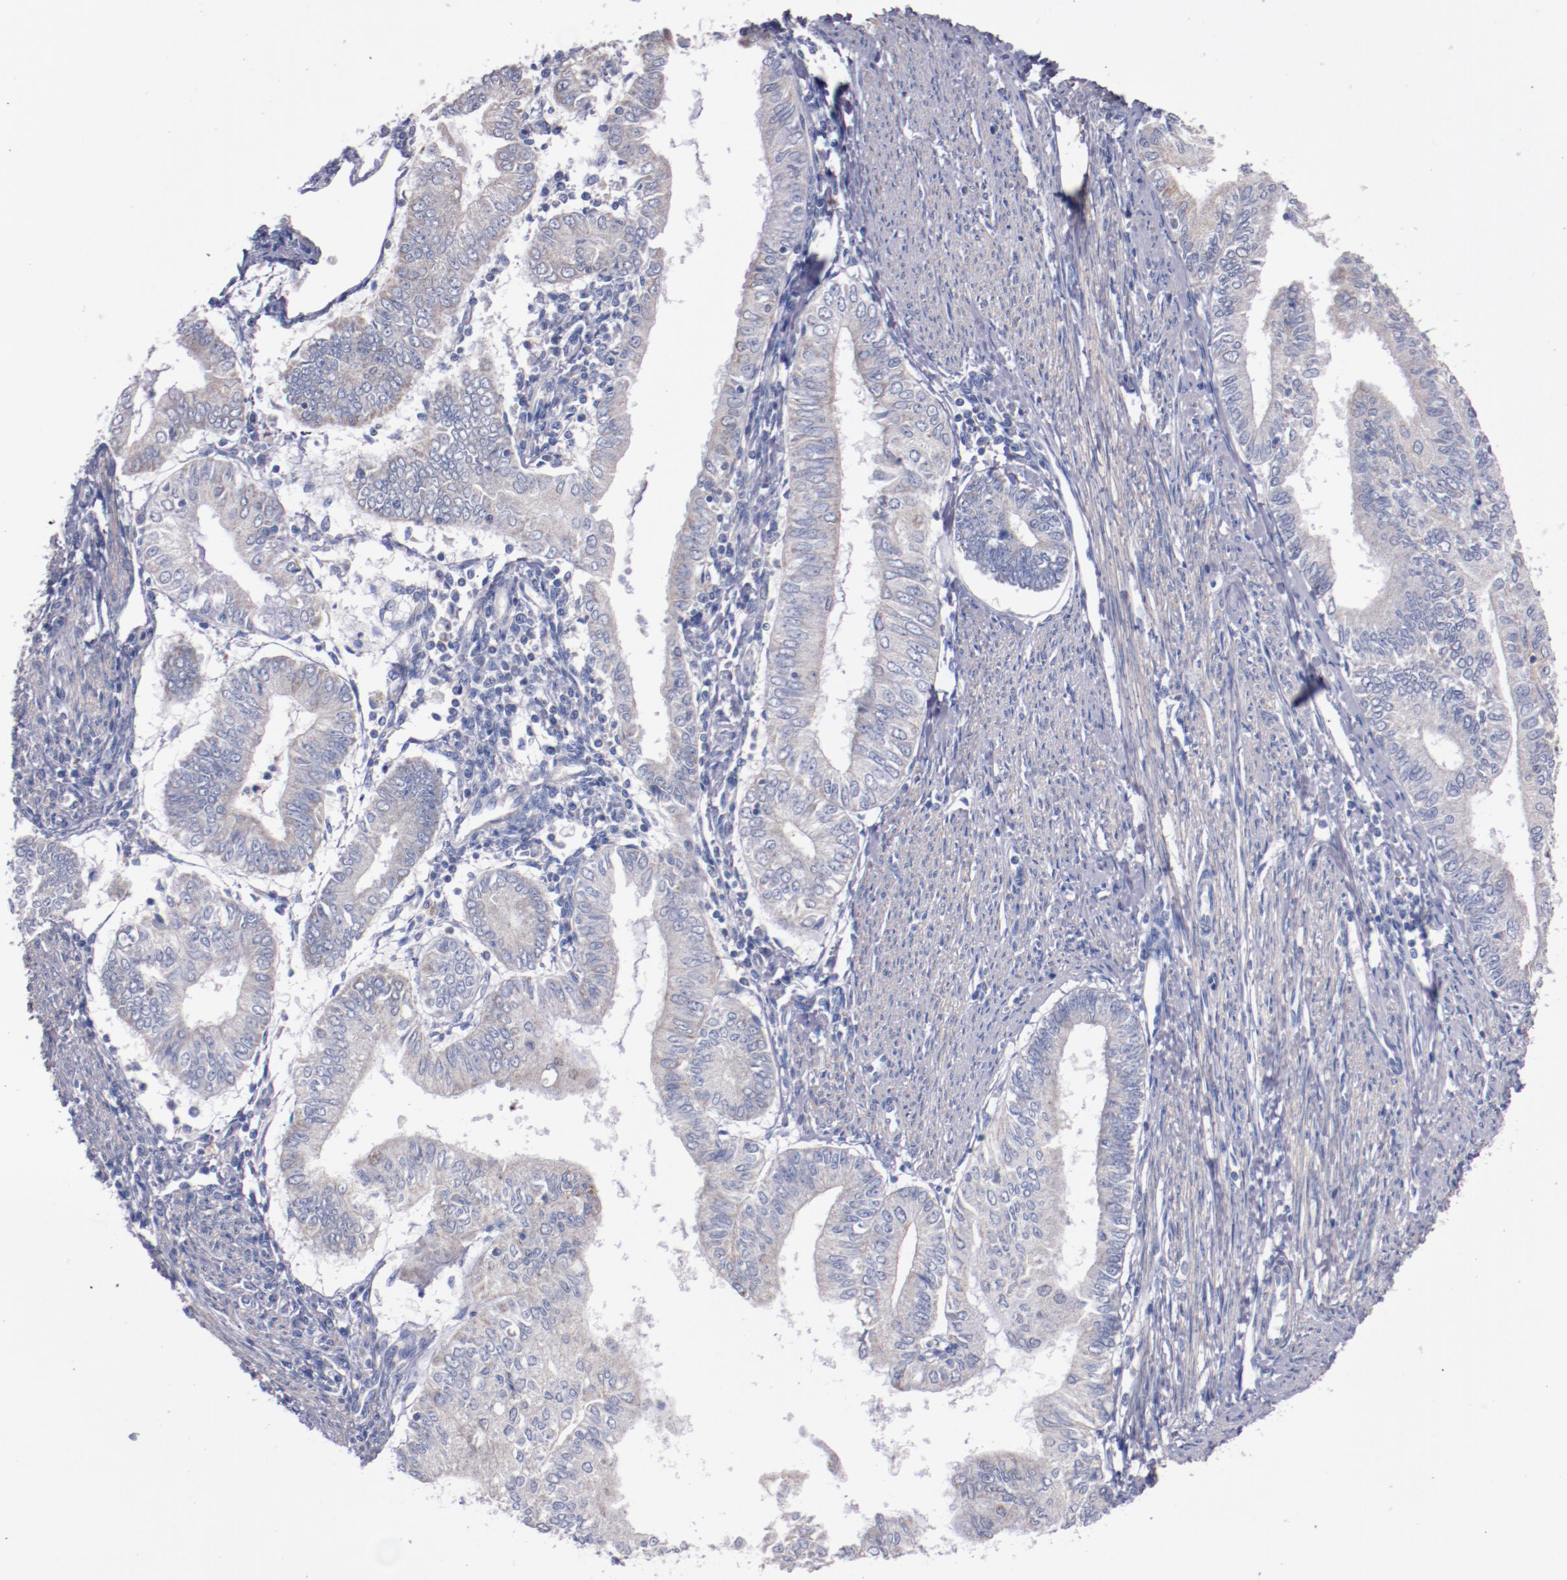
{"staining": {"intensity": "negative", "quantity": "none", "location": "none"}, "tissue": "endometrial cancer", "cell_type": "Tumor cells", "image_type": "cancer", "snomed": [{"axis": "morphology", "description": "Adenocarcinoma, NOS"}, {"axis": "topography", "description": "Endometrium"}], "caption": "This histopathology image is of endometrial cancer (adenocarcinoma) stained with IHC to label a protein in brown with the nuclei are counter-stained blue. There is no staining in tumor cells.", "gene": "CNTNAP2", "patient": {"sex": "female", "age": 66}}